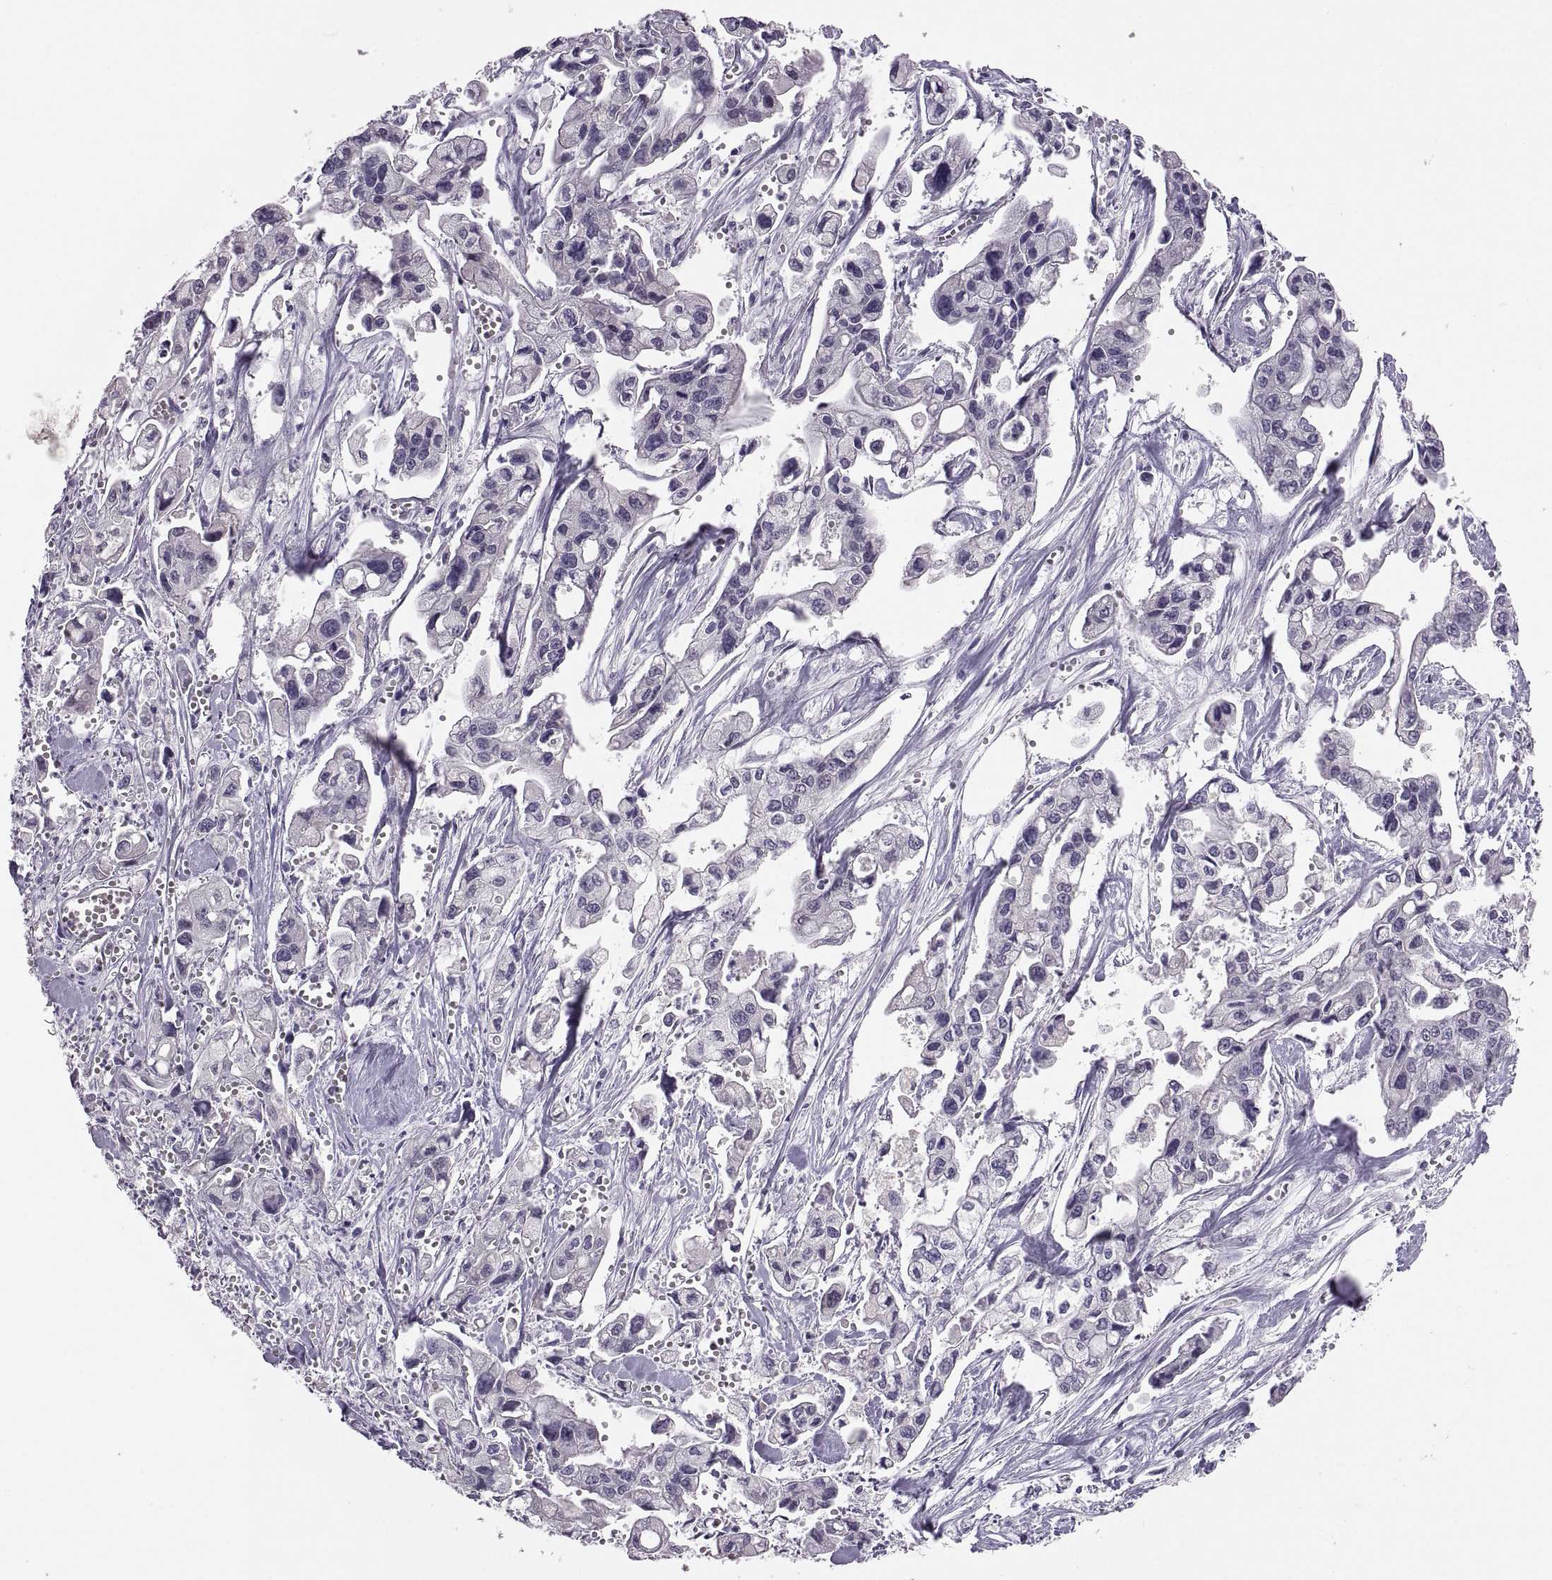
{"staining": {"intensity": "negative", "quantity": "none", "location": "none"}, "tissue": "pancreatic cancer", "cell_type": "Tumor cells", "image_type": "cancer", "snomed": [{"axis": "morphology", "description": "Adenocarcinoma, NOS"}, {"axis": "topography", "description": "Pancreas"}], "caption": "The histopathology image demonstrates no significant positivity in tumor cells of pancreatic cancer (adenocarcinoma).", "gene": "ADH6", "patient": {"sex": "male", "age": 70}}